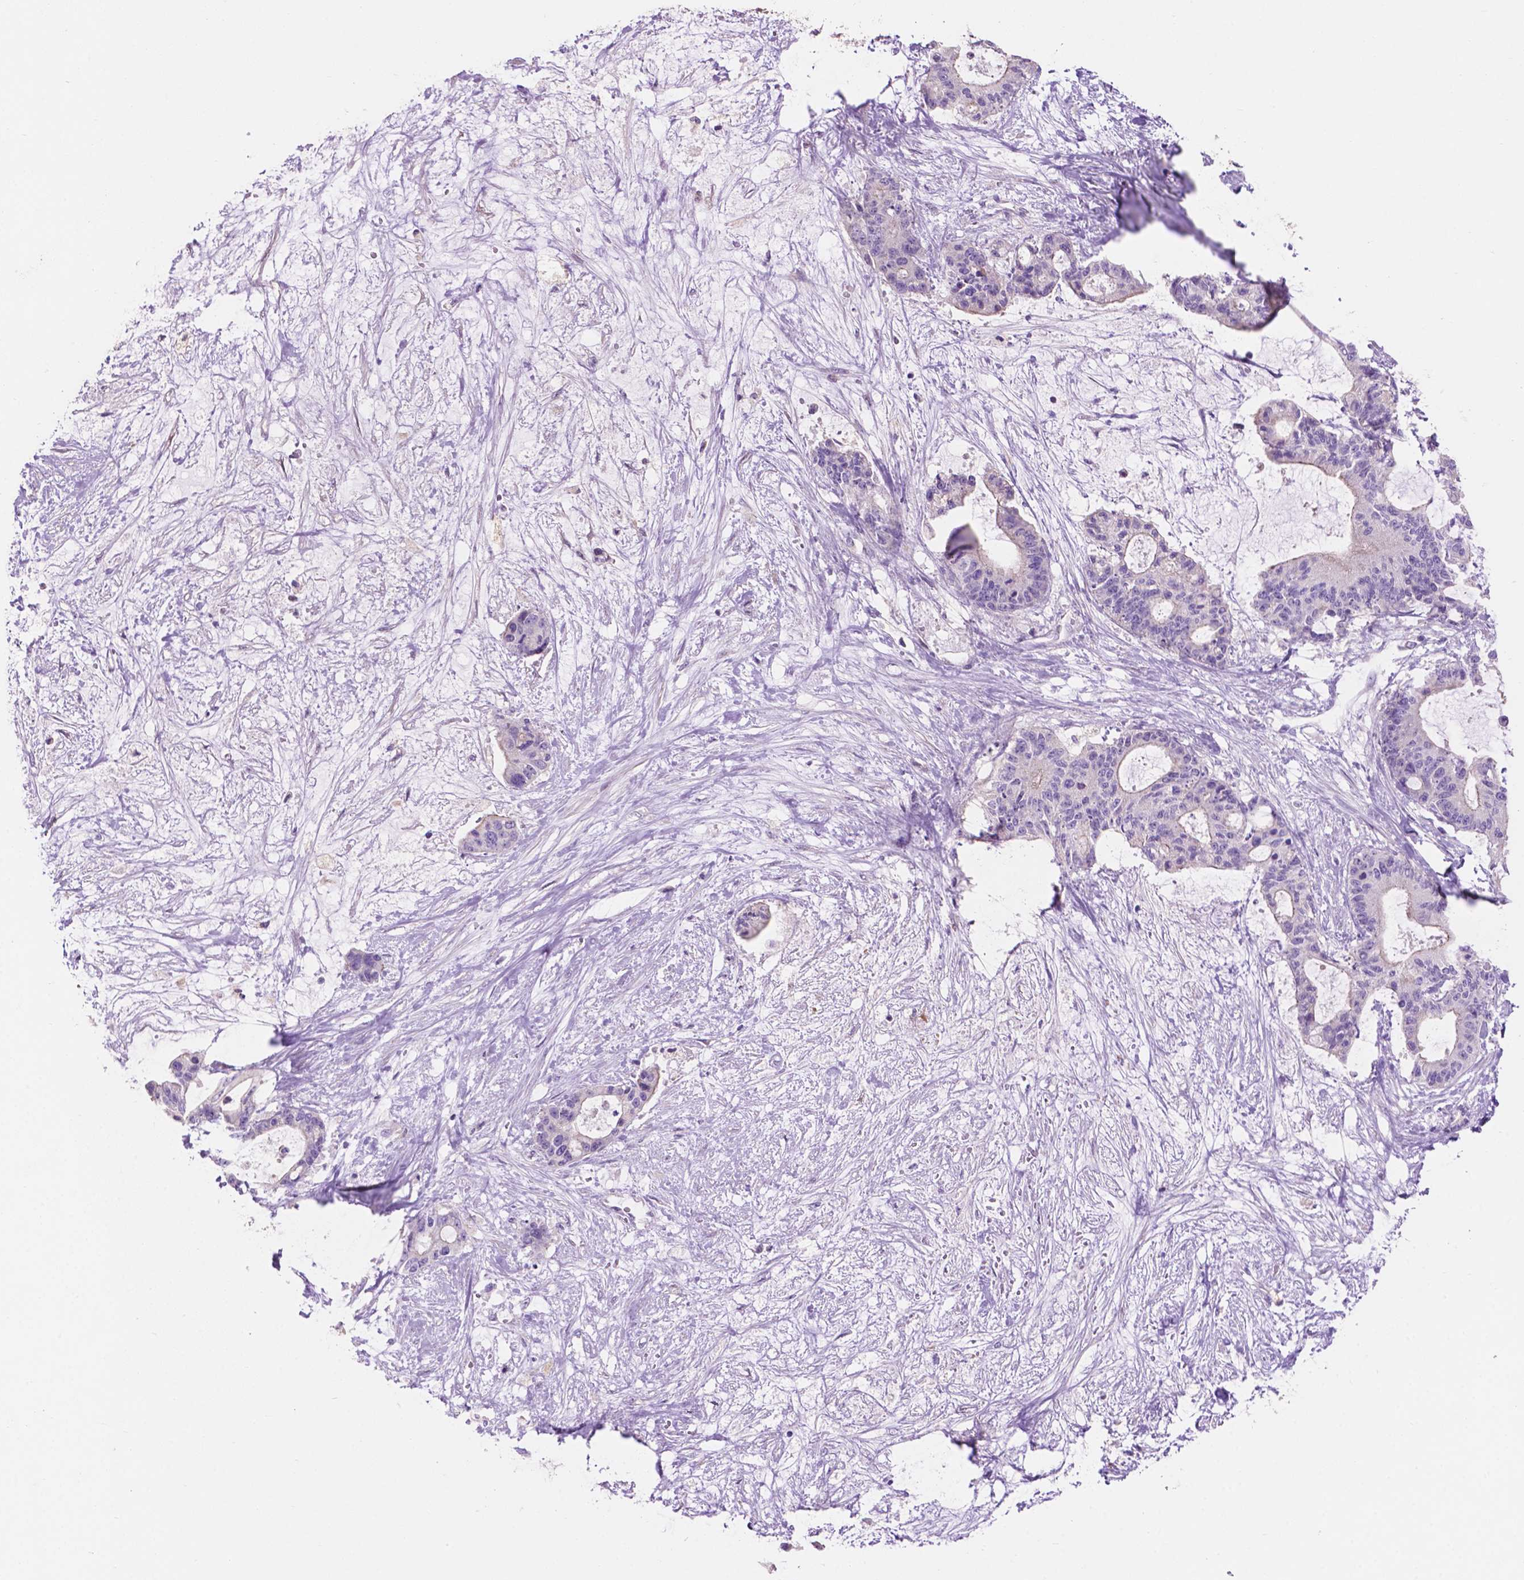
{"staining": {"intensity": "negative", "quantity": "none", "location": "none"}, "tissue": "liver cancer", "cell_type": "Tumor cells", "image_type": "cancer", "snomed": [{"axis": "morphology", "description": "Normal tissue, NOS"}, {"axis": "morphology", "description": "Cholangiocarcinoma"}, {"axis": "topography", "description": "Liver"}, {"axis": "topography", "description": "Peripheral nerve tissue"}], "caption": "The photomicrograph reveals no significant staining in tumor cells of cholangiocarcinoma (liver). (DAB (3,3'-diaminobenzidine) immunohistochemistry visualized using brightfield microscopy, high magnification).", "gene": "CLDN17", "patient": {"sex": "female", "age": 73}}